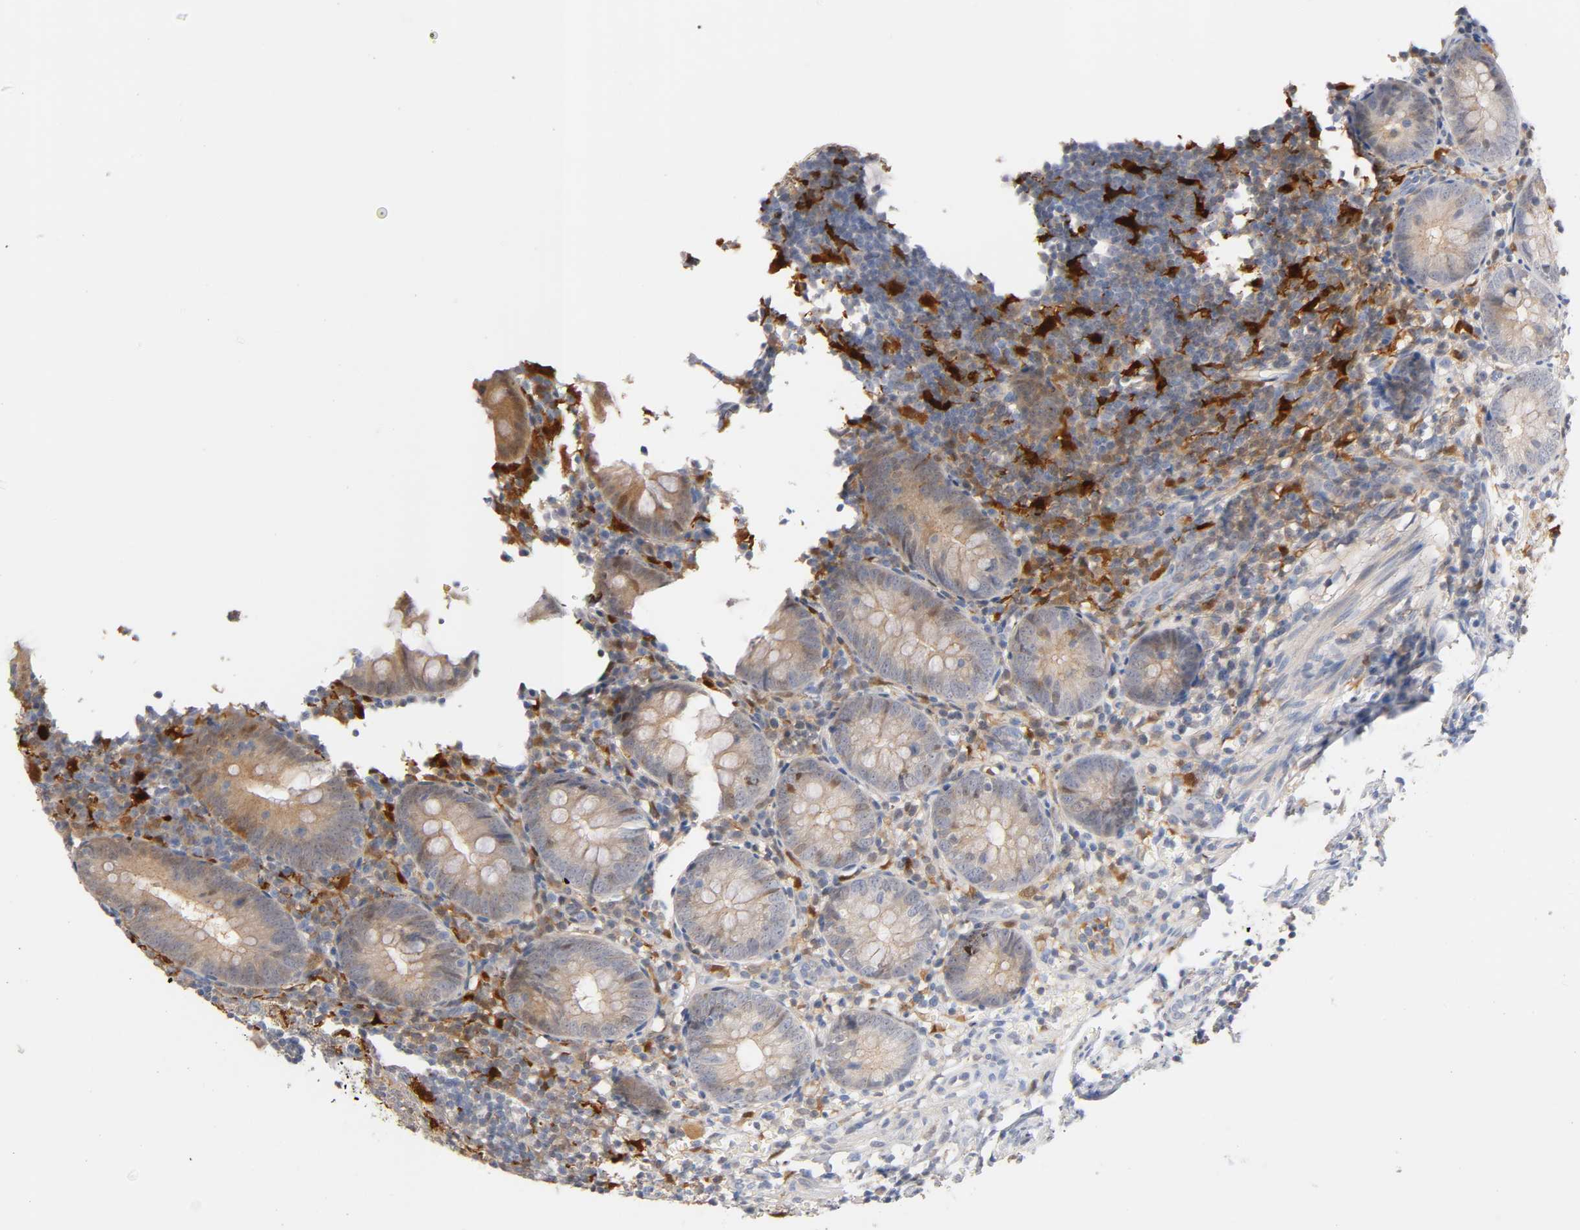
{"staining": {"intensity": "moderate", "quantity": ">75%", "location": "cytoplasmic/membranous,nuclear"}, "tissue": "appendix", "cell_type": "Glandular cells", "image_type": "normal", "snomed": [{"axis": "morphology", "description": "Normal tissue, NOS"}, {"axis": "topography", "description": "Appendix"}], "caption": "Protein staining by IHC demonstrates moderate cytoplasmic/membranous,nuclear positivity in about >75% of glandular cells in normal appendix.", "gene": "IL18", "patient": {"sex": "female", "age": 10}}